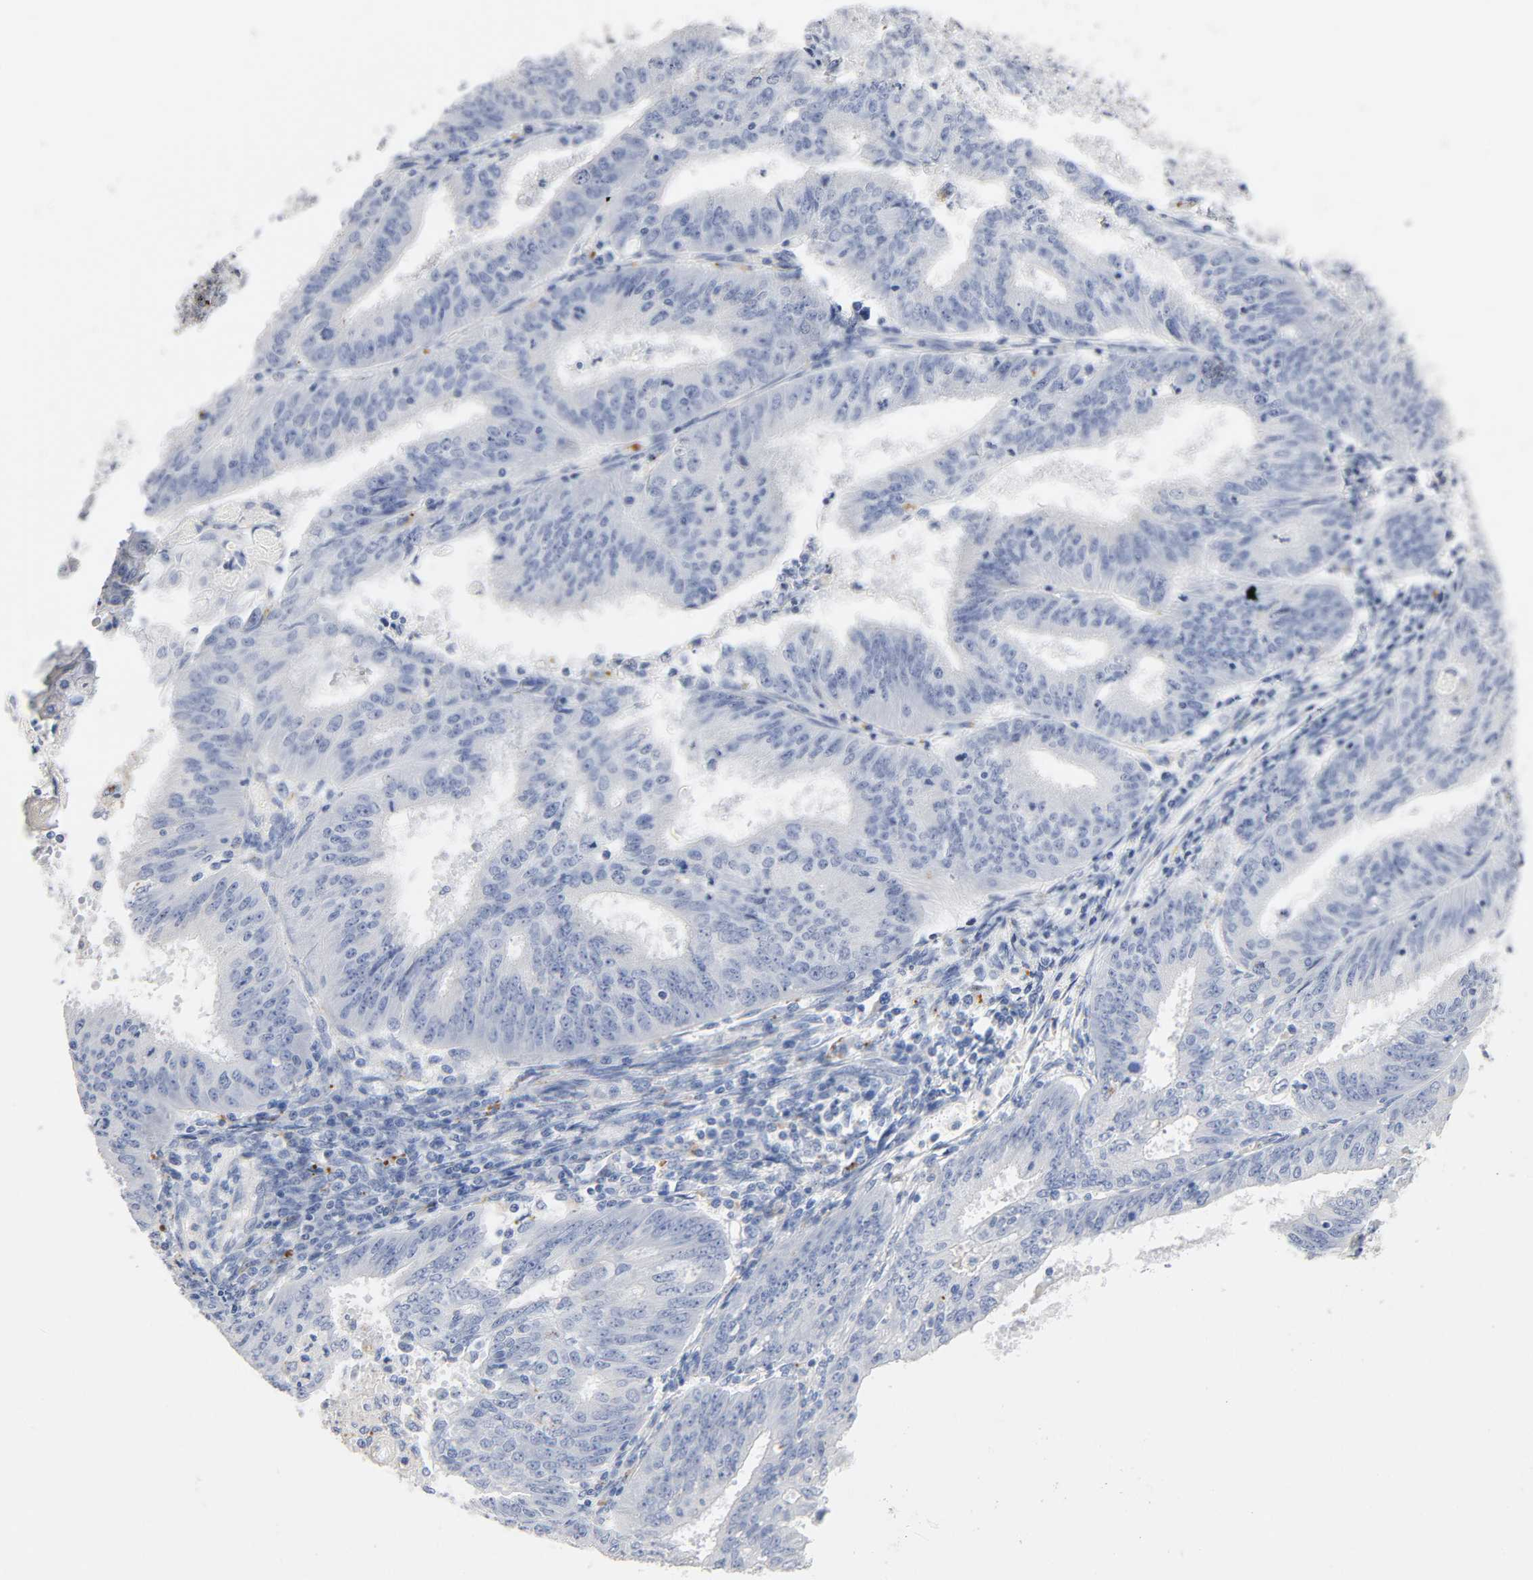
{"staining": {"intensity": "negative", "quantity": "none", "location": "none"}, "tissue": "endometrial cancer", "cell_type": "Tumor cells", "image_type": "cancer", "snomed": [{"axis": "morphology", "description": "Adenocarcinoma, NOS"}, {"axis": "topography", "description": "Endometrium"}], "caption": "Human endometrial adenocarcinoma stained for a protein using immunohistochemistry reveals no expression in tumor cells.", "gene": "PLP1", "patient": {"sex": "female", "age": 42}}